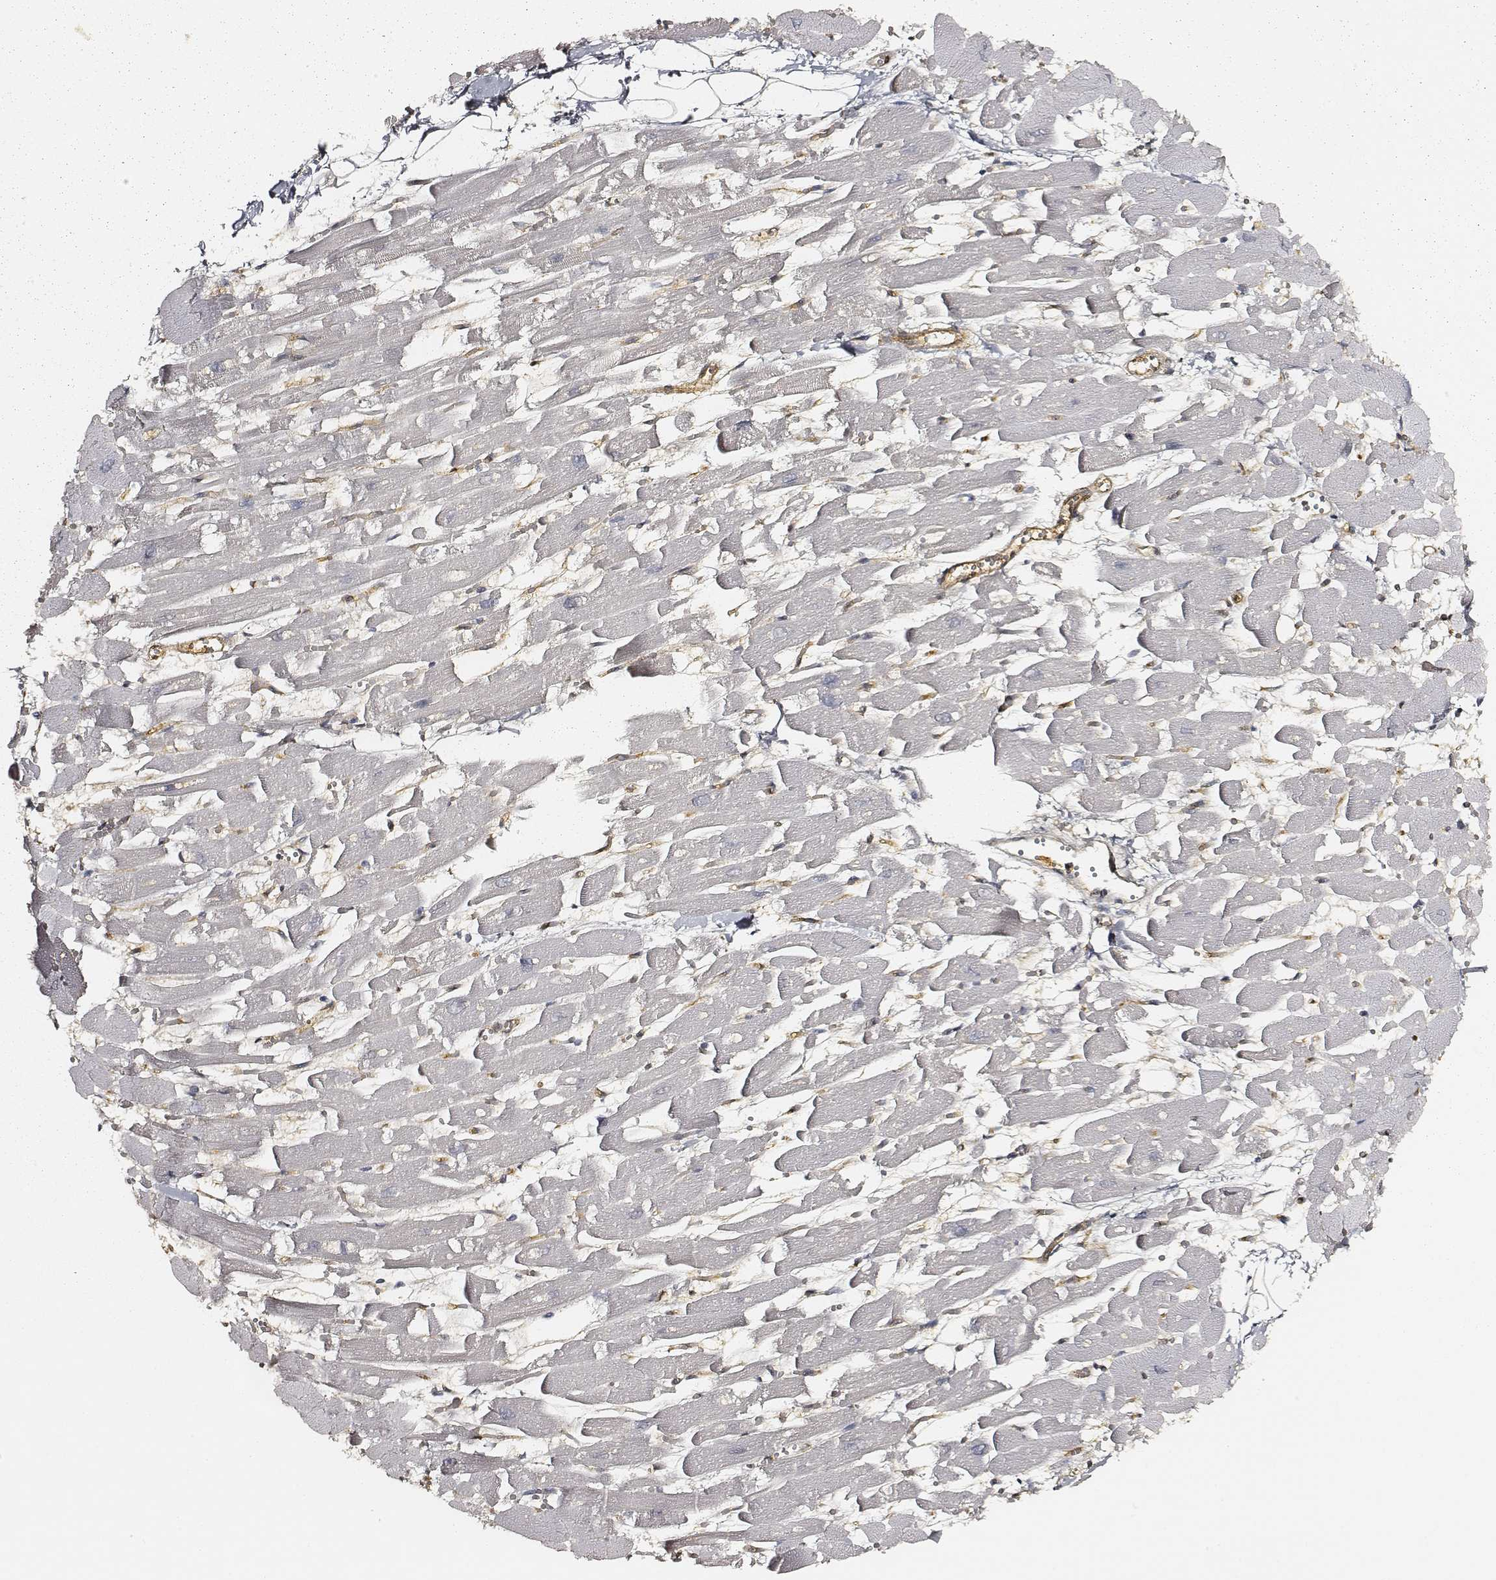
{"staining": {"intensity": "negative", "quantity": "none", "location": "none"}, "tissue": "heart muscle", "cell_type": "Cardiomyocytes", "image_type": "normal", "snomed": [{"axis": "morphology", "description": "Normal tissue, NOS"}, {"axis": "topography", "description": "Heart"}], "caption": "The photomicrograph exhibits no staining of cardiomyocytes in normal heart muscle.", "gene": "CARS1", "patient": {"sex": "female", "age": 52}}